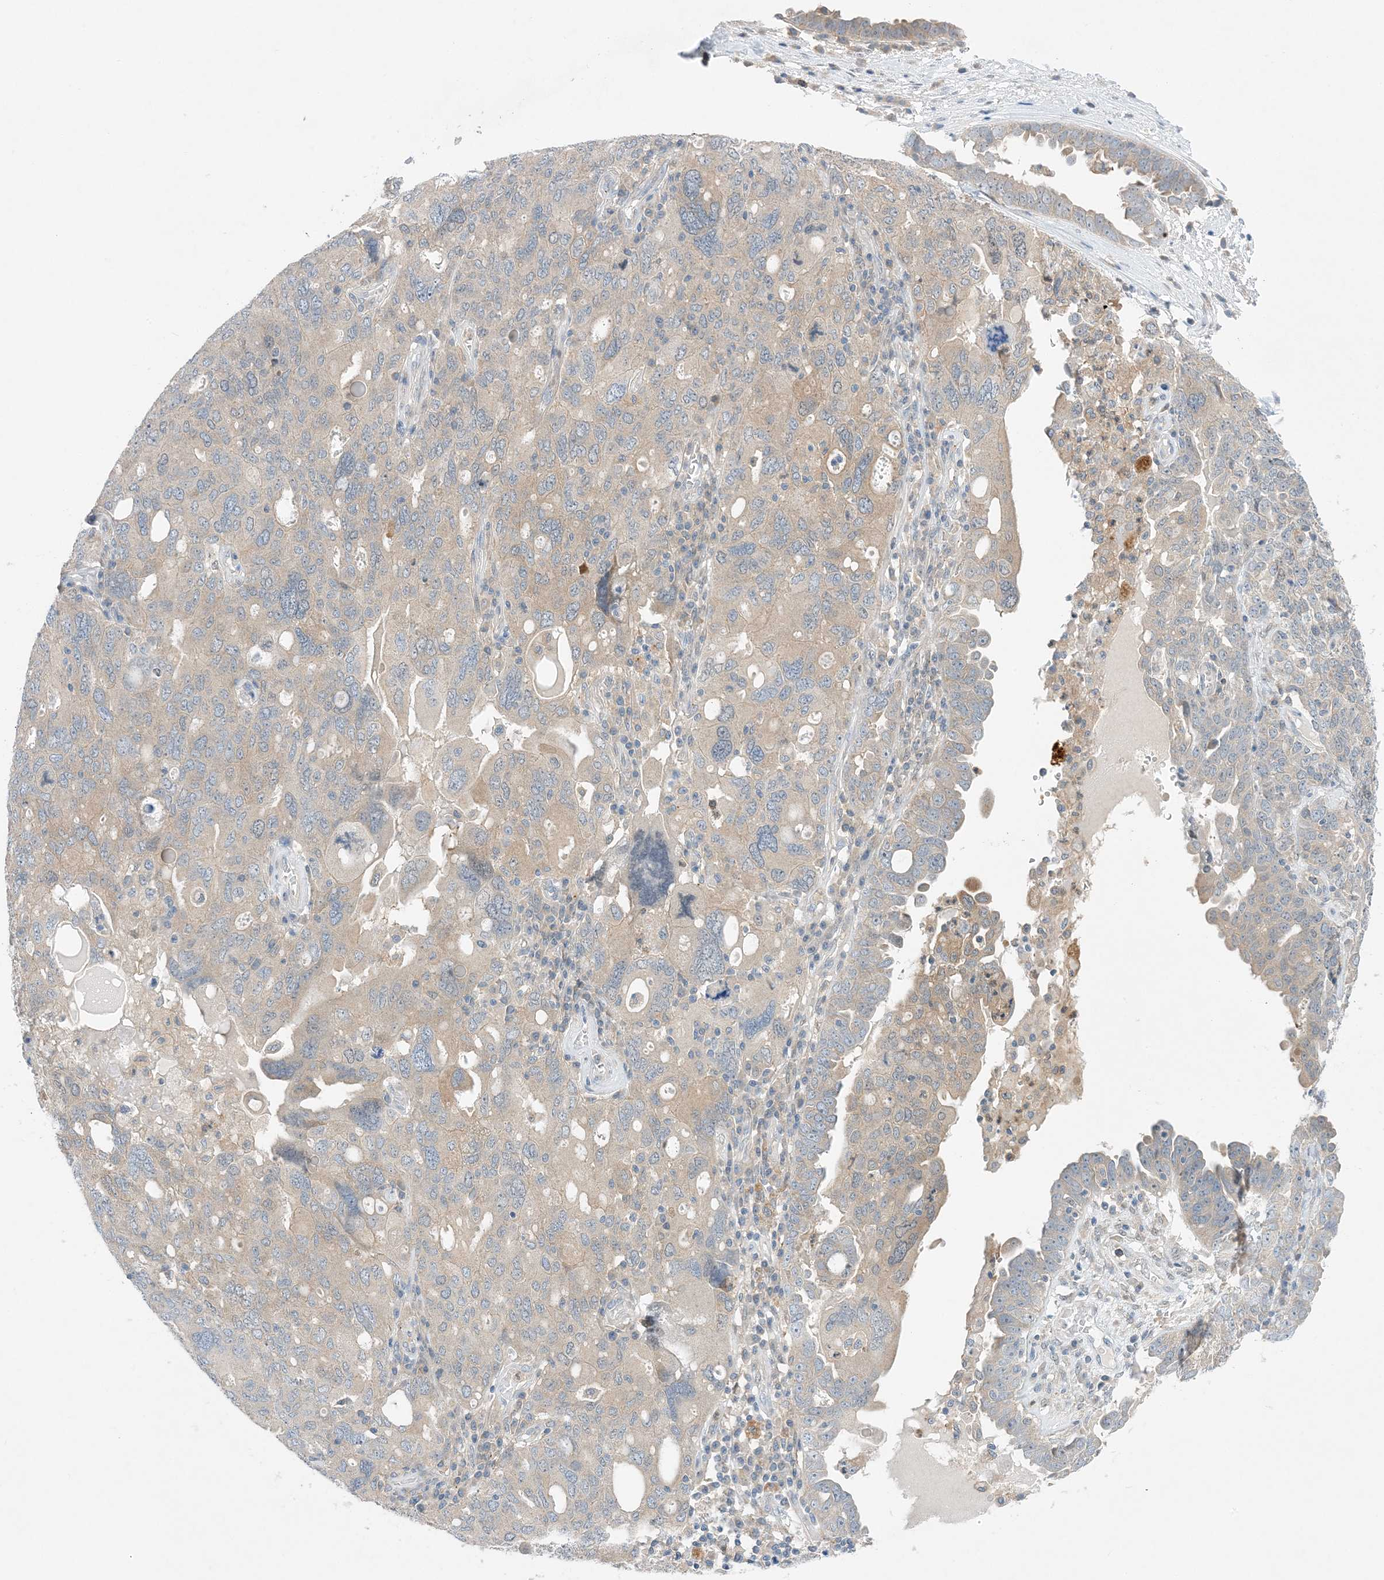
{"staining": {"intensity": "weak", "quantity": "<25%", "location": "cytoplasmic/membranous"}, "tissue": "ovarian cancer", "cell_type": "Tumor cells", "image_type": "cancer", "snomed": [{"axis": "morphology", "description": "Carcinoma, endometroid"}, {"axis": "topography", "description": "Ovary"}], "caption": "Ovarian cancer (endometroid carcinoma) was stained to show a protein in brown. There is no significant staining in tumor cells.", "gene": "KIFBP", "patient": {"sex": "female", "age": 62}}